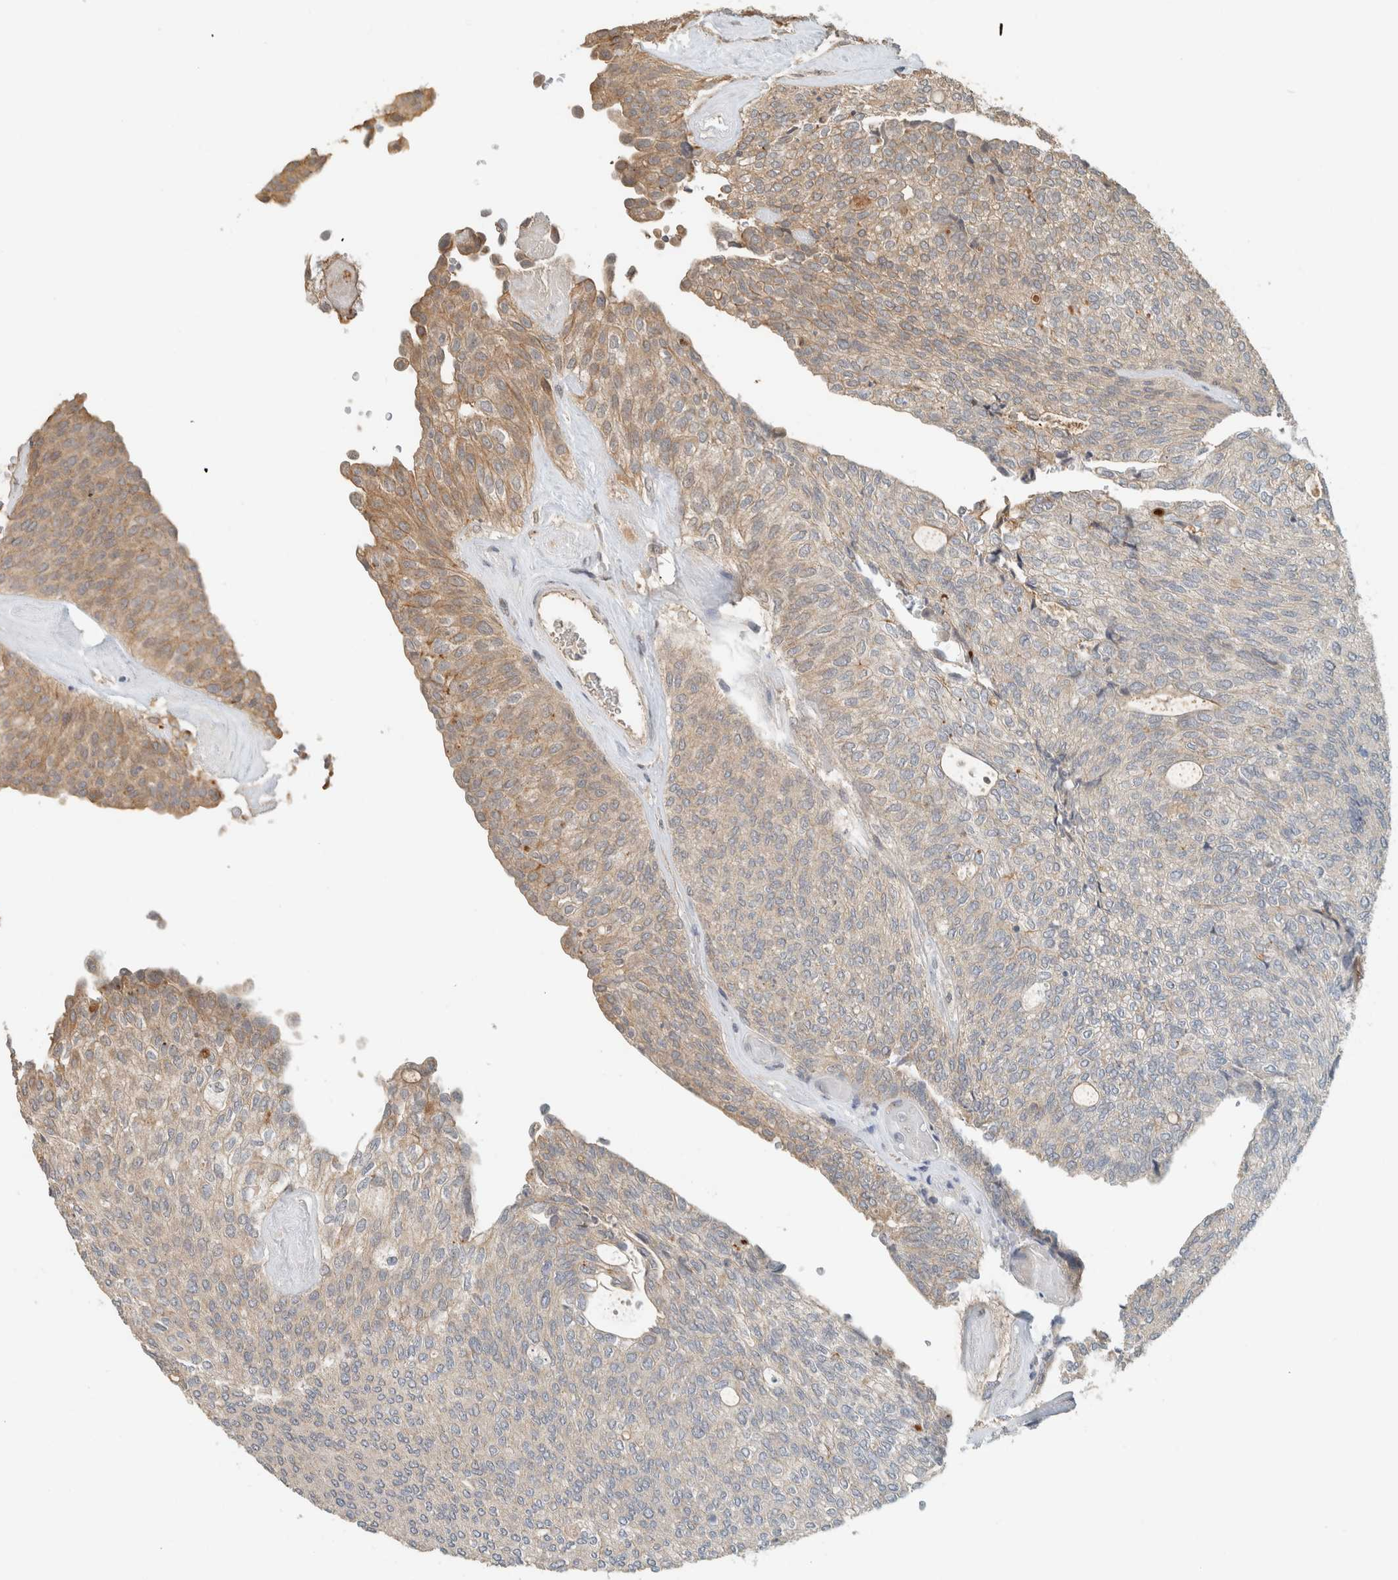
{"staining": {"intensity": "weak", "quantity": "<25%", "location": "cytoplasmic/membranous"}, "tissue": "urothelial cancer", "cell_type": "Tumor cells", "image_type": "cancer", "snomed": [{"axis": "morphology", "description": "Urothelial carcinoma, Low grade"}, {"axis": "topography", "description": "Urinary bladder"}], "caption": "Low-grade urothelial carcinoma was stained to show a protein in brown. There is no significant expression in tumor cells.", "gene": "ERCC6L2", "patient": {"sex": "female", "age": 79}}